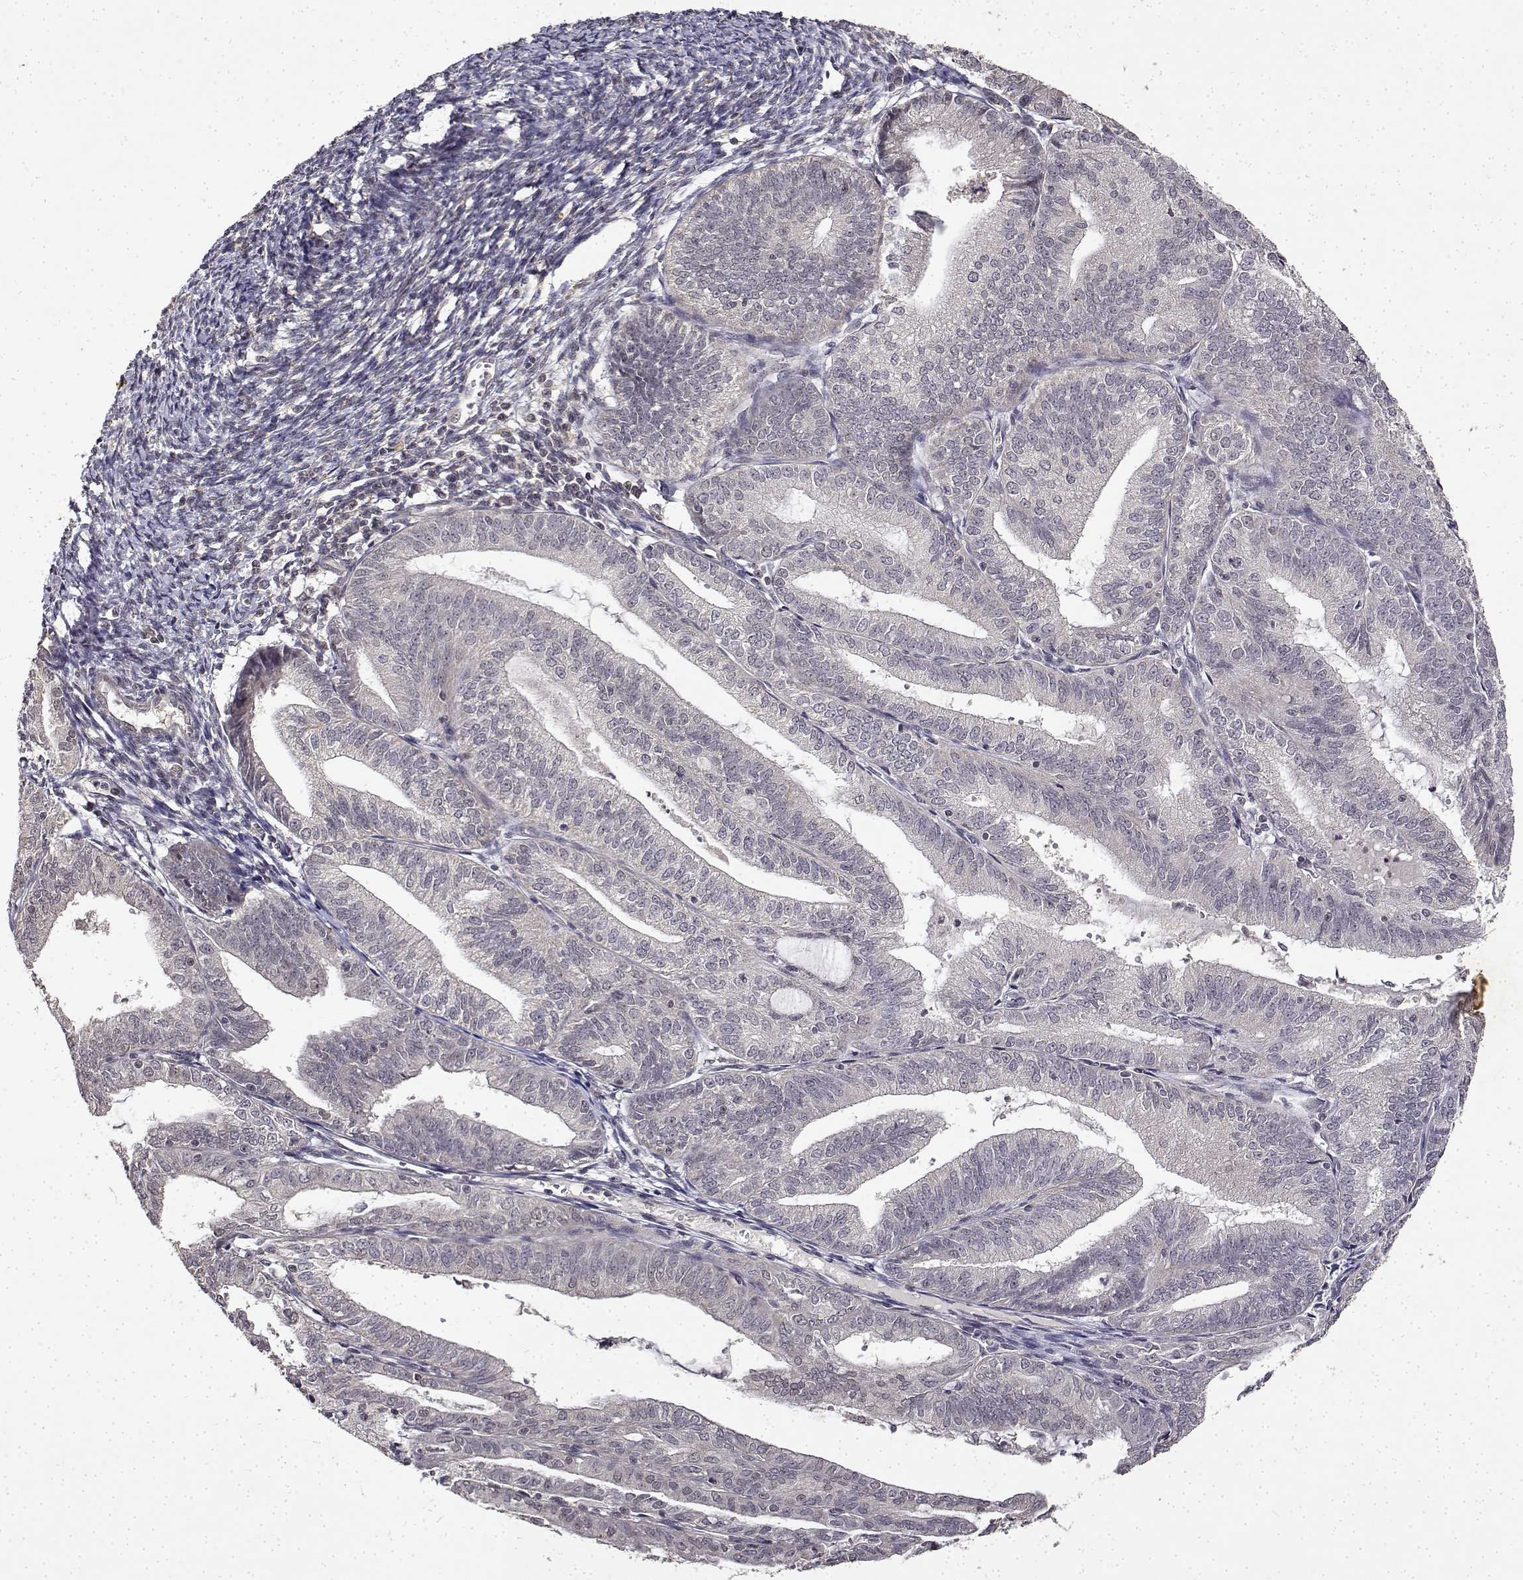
{"staining": {"intensity": "negative", "quantity": "none", "location": "none"}, "tissue": "endometrial cancer", "cell_type": "Tumor cells", "image_type": "cancer", "snomed": [{"axis": "morphology", "description": "Adenocarcinoma, NOS"}, {"axis": "topography", "description": "Endometrium"}], "caption": "This is an immunohistochemistry (IHC) image of endometrial cancer (adenocarcinoma). There is no positivity in tumor cells.", "gene": "BDNF", "patient": {"sex": "female", "age": 70}}